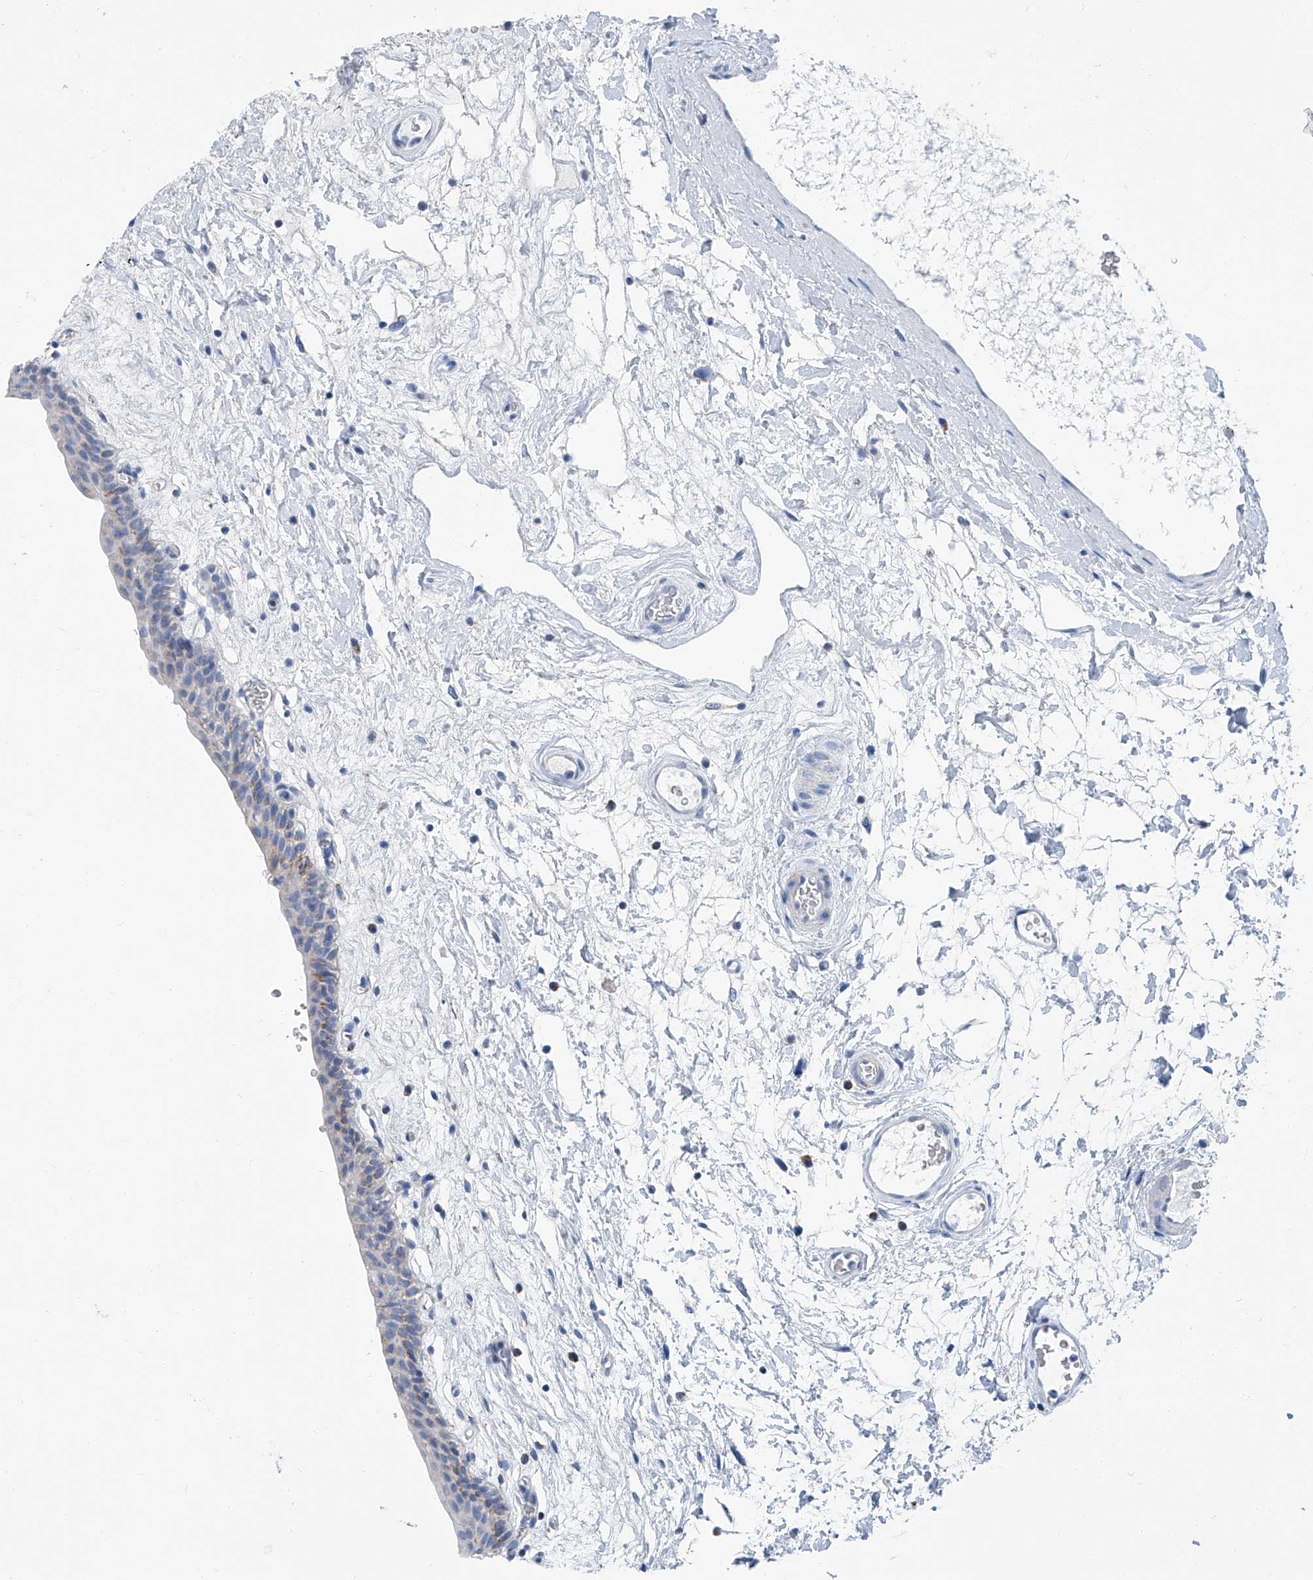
{"staining": {"intensity": "negative", "quantity": "none", "location": "none"}, "tissue": "urinary bladder", "cell_type": "Urothelial cells", "image_type": "normal", "snomed": [{"axis": "morphology", "description": "Normal tissue, NOS"}, {"axis": "topography", "description": "Urinary bladder"}], "caption": "An immunohistochemistry (IHC) micrograph of benign urinary bladder is shown. There is no staining in urothelial cells of urinary bladder.", "gene": "MT", "patient": {"sex": "male", "age": 83}}